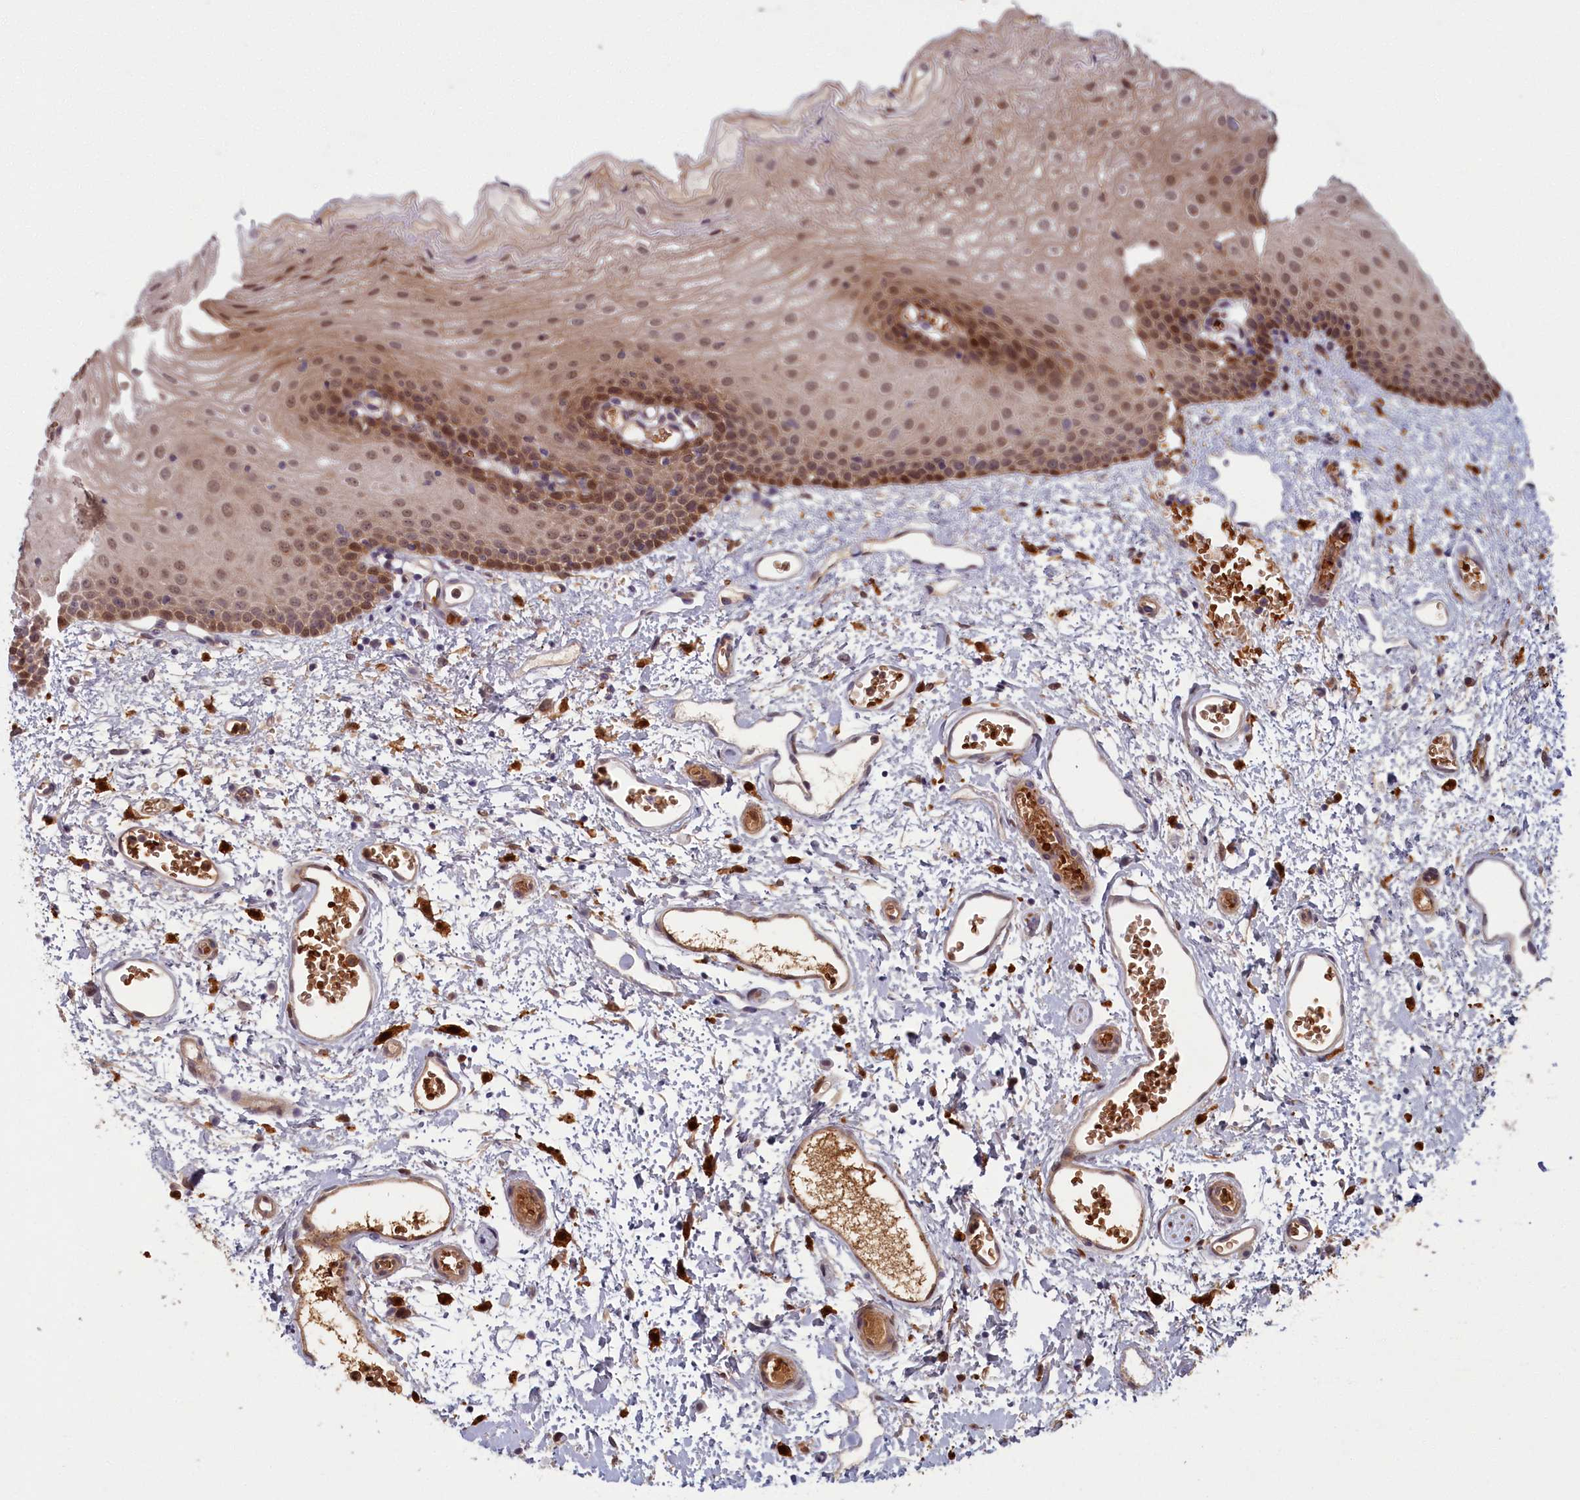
{"staining": {"intensity": "moderate", "quantity": ">75%", "location": "cytoplasmic/membranous,nuclear"}, "tissue": "oral mucosa", "cell_type": "Squamous epithelial cells", "image_type": "normal", "snomed": [{"axis": "morphology", "description": "Normal tissue, NOS"}, {"axis": "topography", "description": "Oral tissue"}], "caption": "A brown stain highlights moderate cytoplasmic/membranous,nuclear staining of a protein in squamous epithelial cells of benign oral mucosa.", "gene": "BLVRB", "patient": {"sex": "female", "age": 70}}